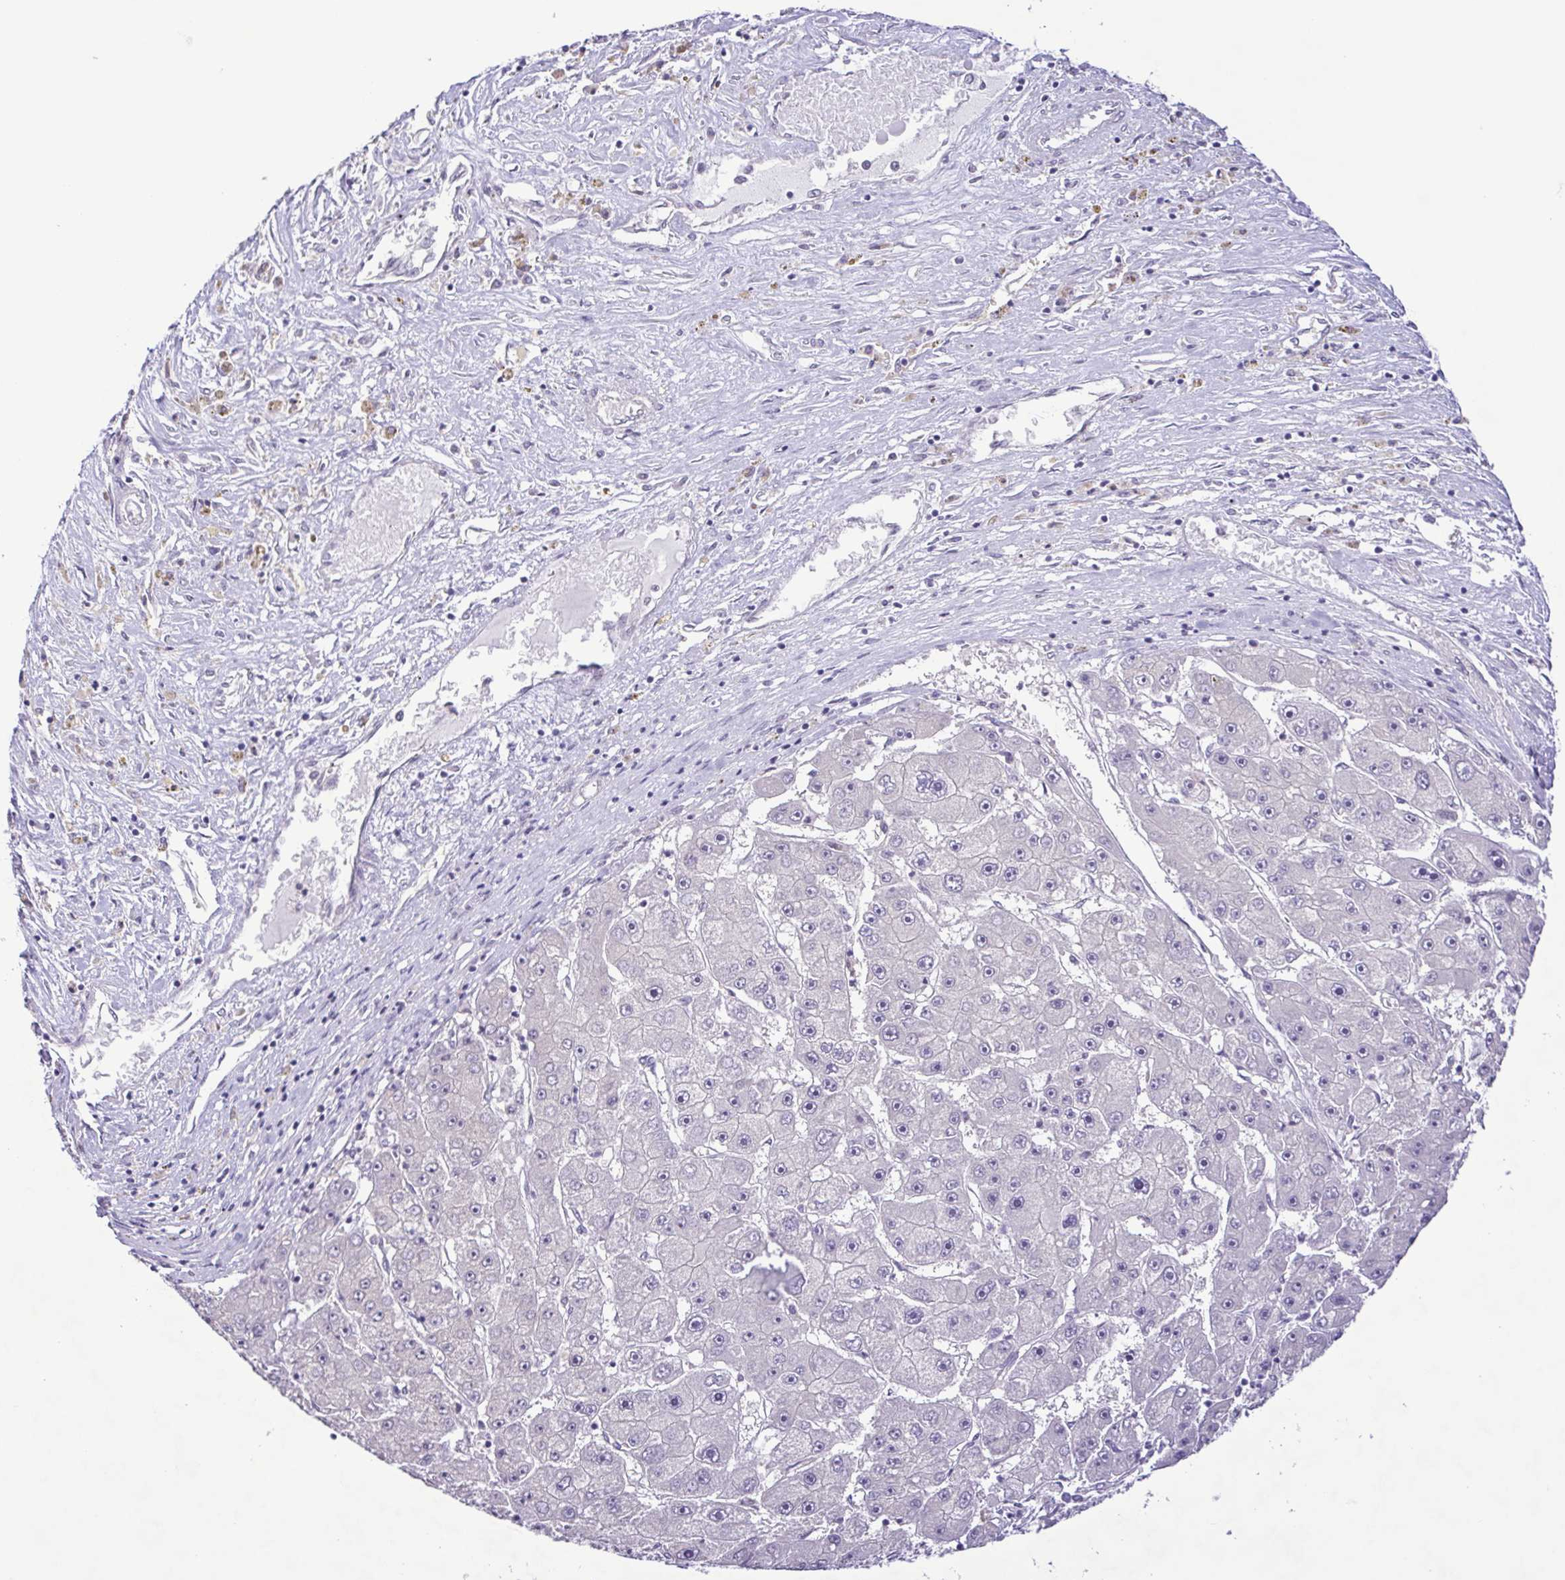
{"staining": {"intensity": "negative", "quantity": "none", "location": "none"}, "tissue": "liver cancer", "cell_type": "Tumor cells", "image_type": "cancer", "snomed": [{"axis": "morphology", "description": "Carcinoma, Hepatocellular, NOS"}, {"axis": "topography", "description": "Liver"}], "caption": "Tumor cells show no significant staining in liver cancer (hepatocellular carcinoma). The staining was performed using DAB to visualize the protein expression in brown, while the nuclei were stained in blue with hematoxylin (Magnification: 20x).", "gene": "IL1RN", "patient": {"sex": "female", "age": 61}}